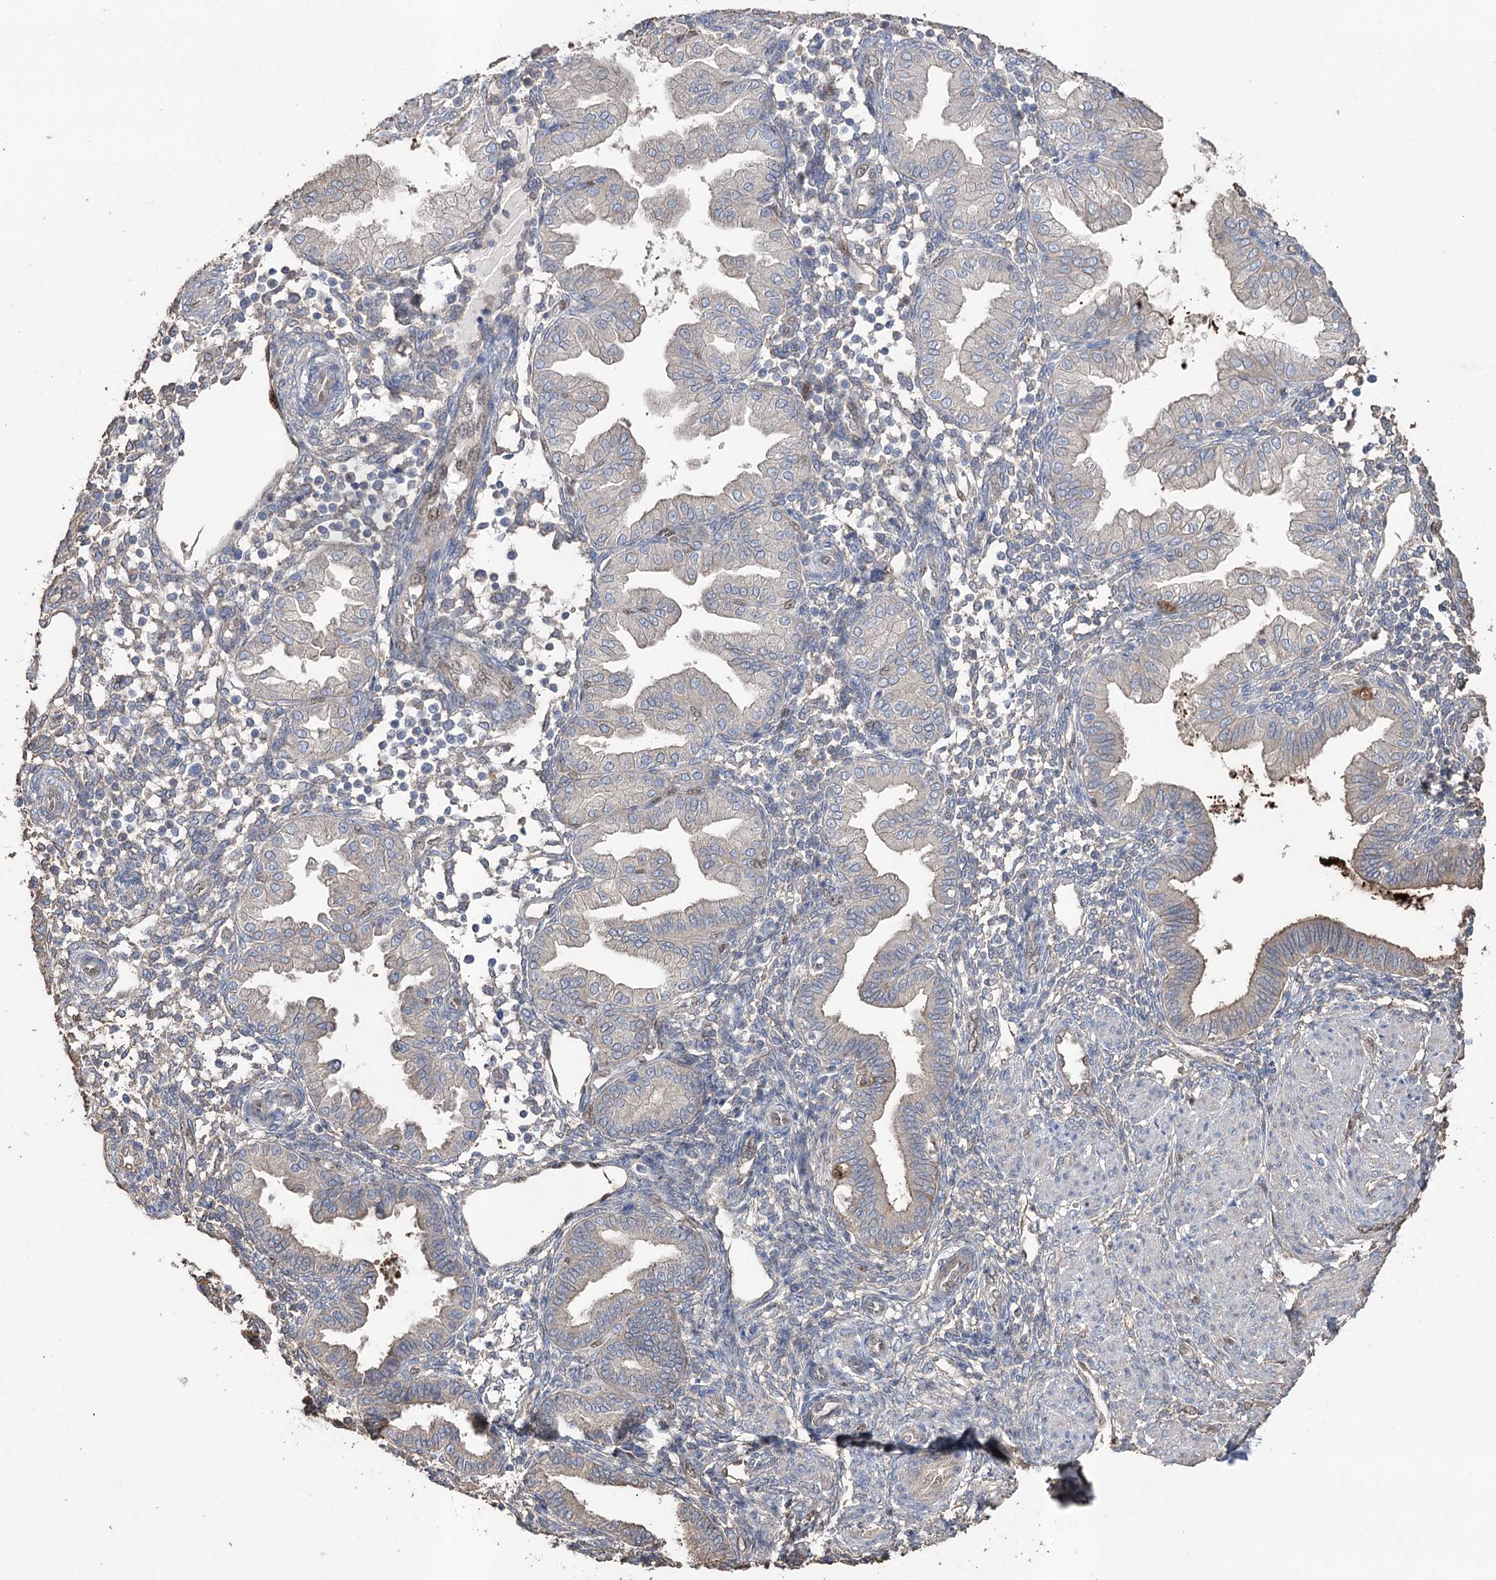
{"staining": {"intensity": "negative", "quantity": "none", "location": "none"}, "tissue": "endometrium", "cell_type": "Cells in endometrial stroma", "image_type": "normal", "snomed": [{"axis": "morphology", "description": "Normal tissue, NOS"}, {"axis": "topography", "description": "Endometrium"}], "caption": "The micrograph displays no significant staining in cells in endometrial stroma of endometrium.", "gene": "FAM13B", "patient": {"sex": "female", "age": 53}}